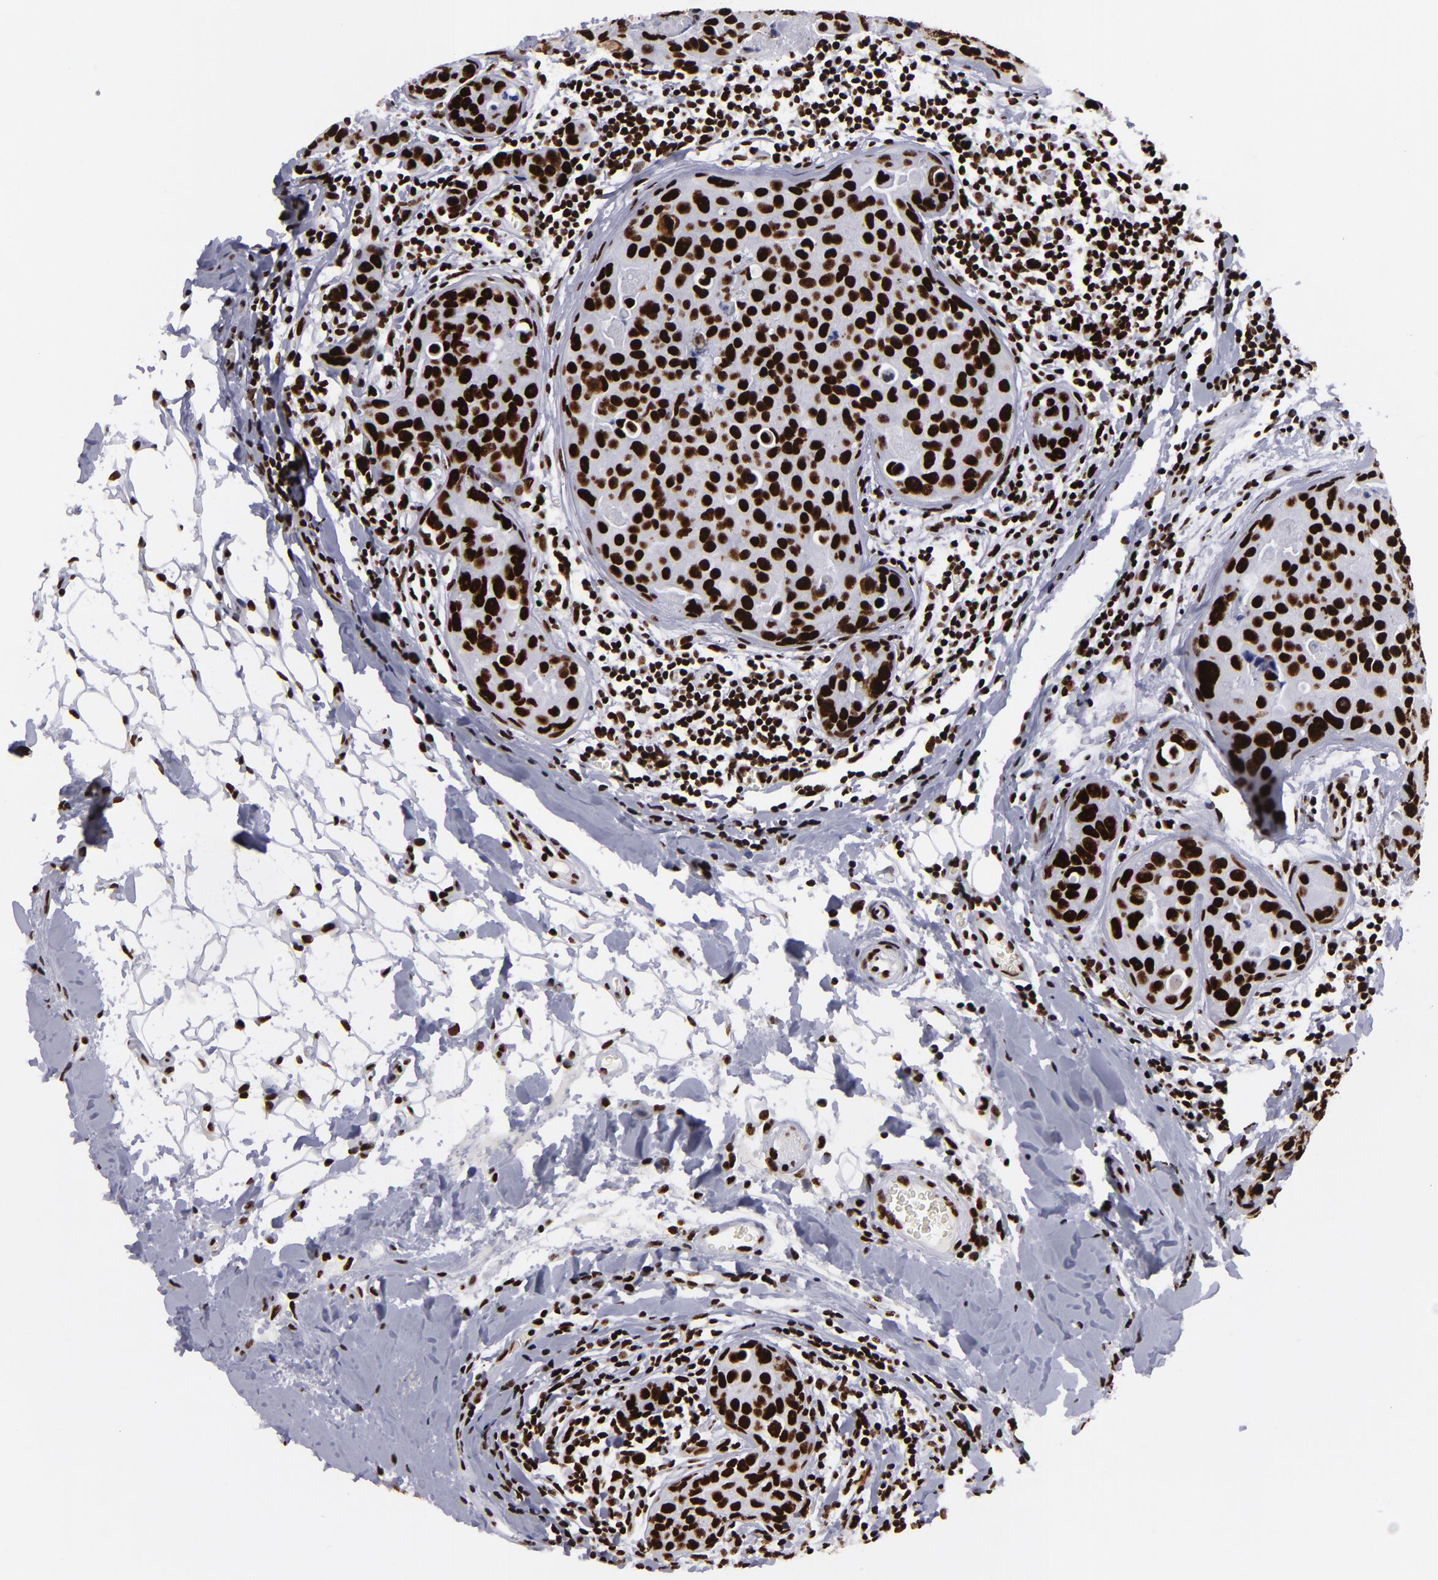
{"staining": {"intensity": "strong", "quantity": ">75%", "location": "nuclear"}, "tissue": "breast cancer", "cell_type": "Tumor cells", "image_type": "cancer", "snomed": [{"axis": "morphology", "description": "Duct carcinoma"}, {"axis": "topography", "description": "Breast"}], "caption": "Immunohistochemical staining of human breast cancer exhibits high levels of strong nuclear positivity in about >75% of tumor cells.", "gene": "SAFB", "patient": {"sex": "female", "age": 24}}